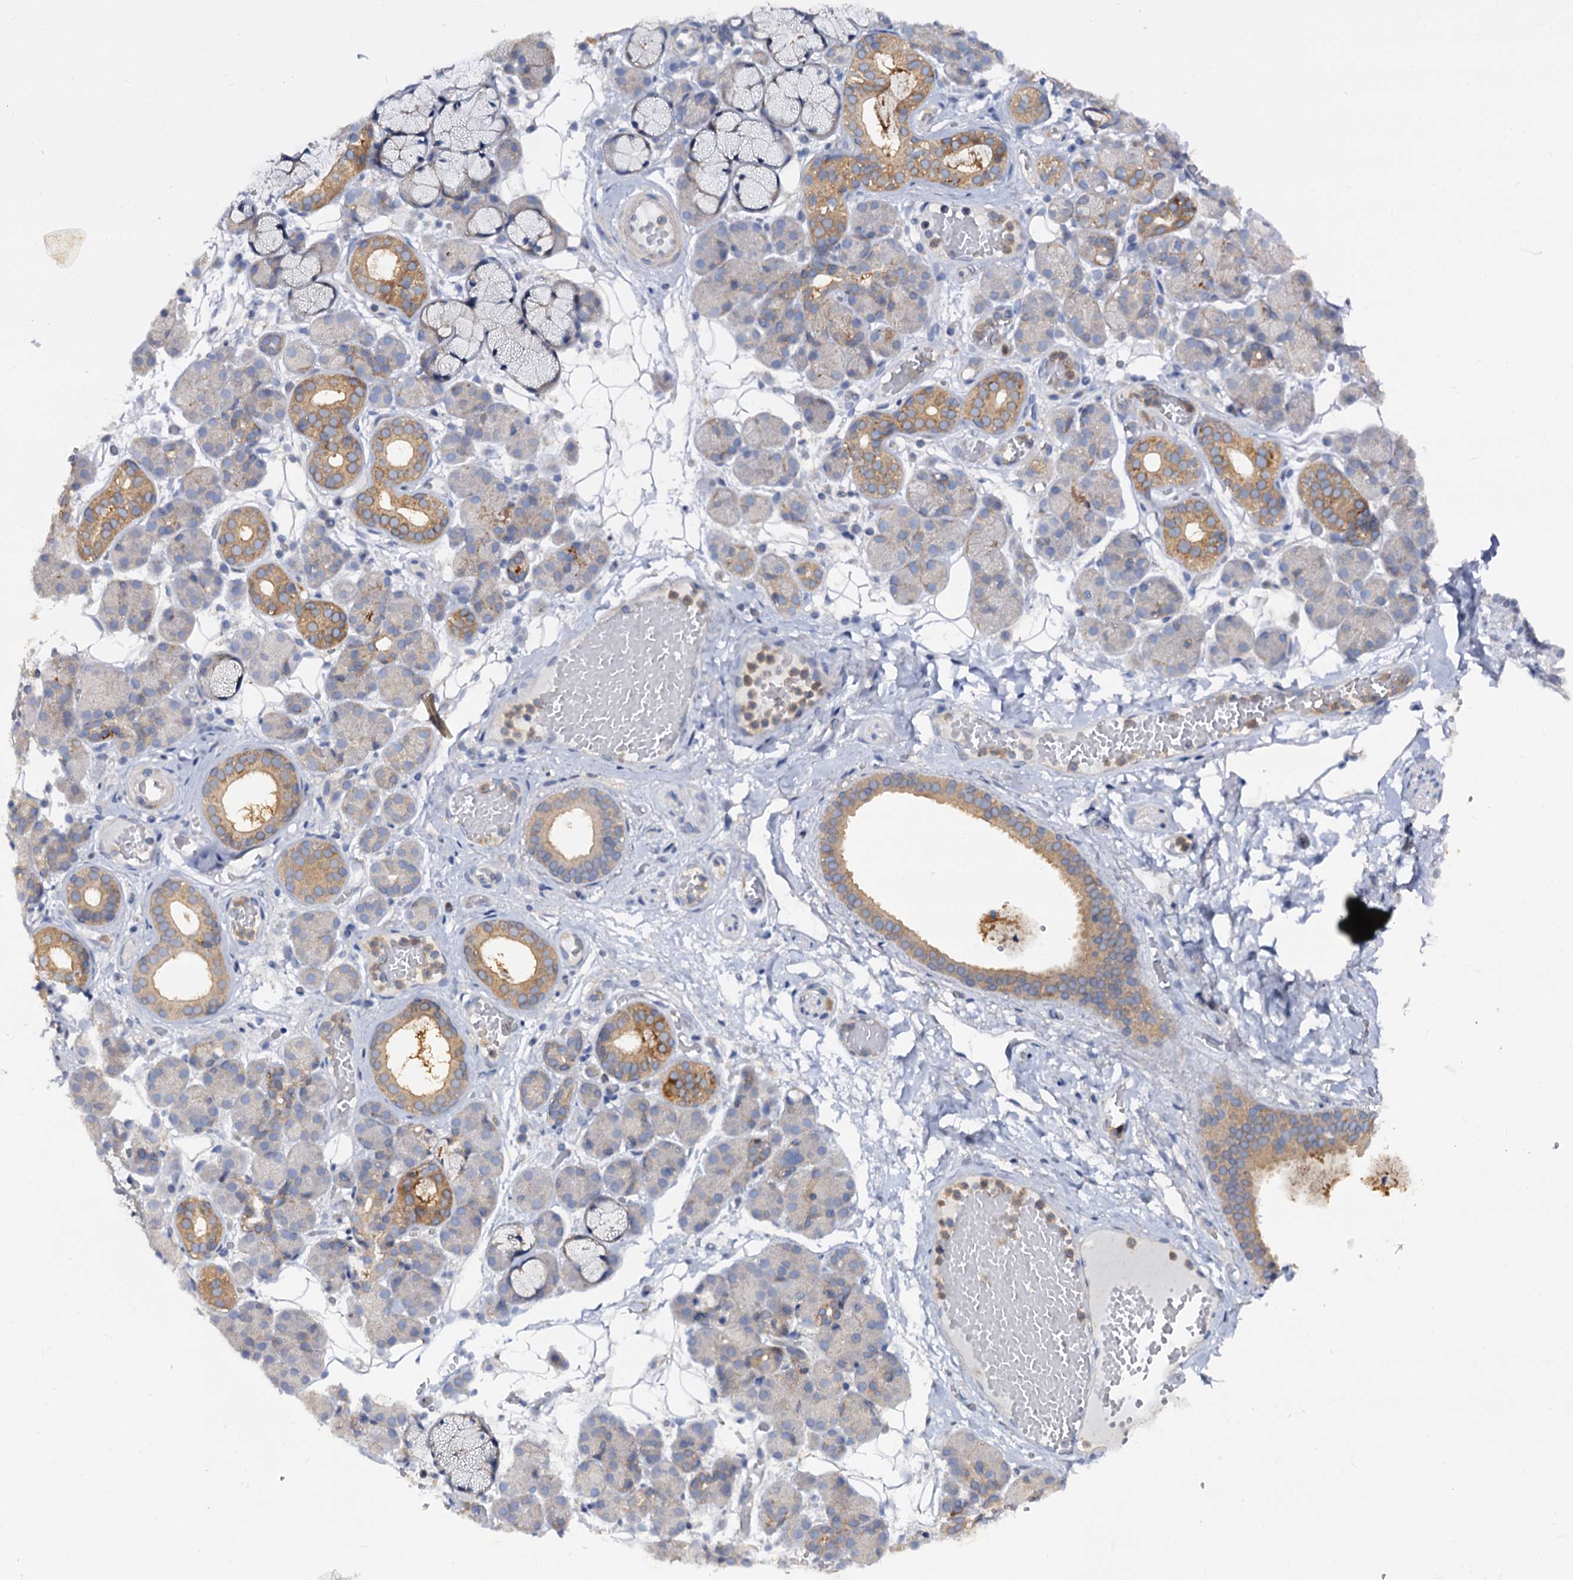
{"staining": {"intensity": "moderate", "quantity": "<25%", "location": "cytoplasmic/membranous"}, "tissue": "salivary gland", "cell_type": "Glandular cells", "image_type": "normal", "snomed": [{"axis": "morphology", "description": "Normal tissue, NOS"}, {"axis": "topography", "description": "Salivary gland"}], "caption": "Protein expression analysis of normal human salivary gland reveals moderate cytoplasmic/membranous positivity in about <25% of glandular cells.", "gene": "ANKRD13A", "patient": {"sex": "male", "age": 63}}